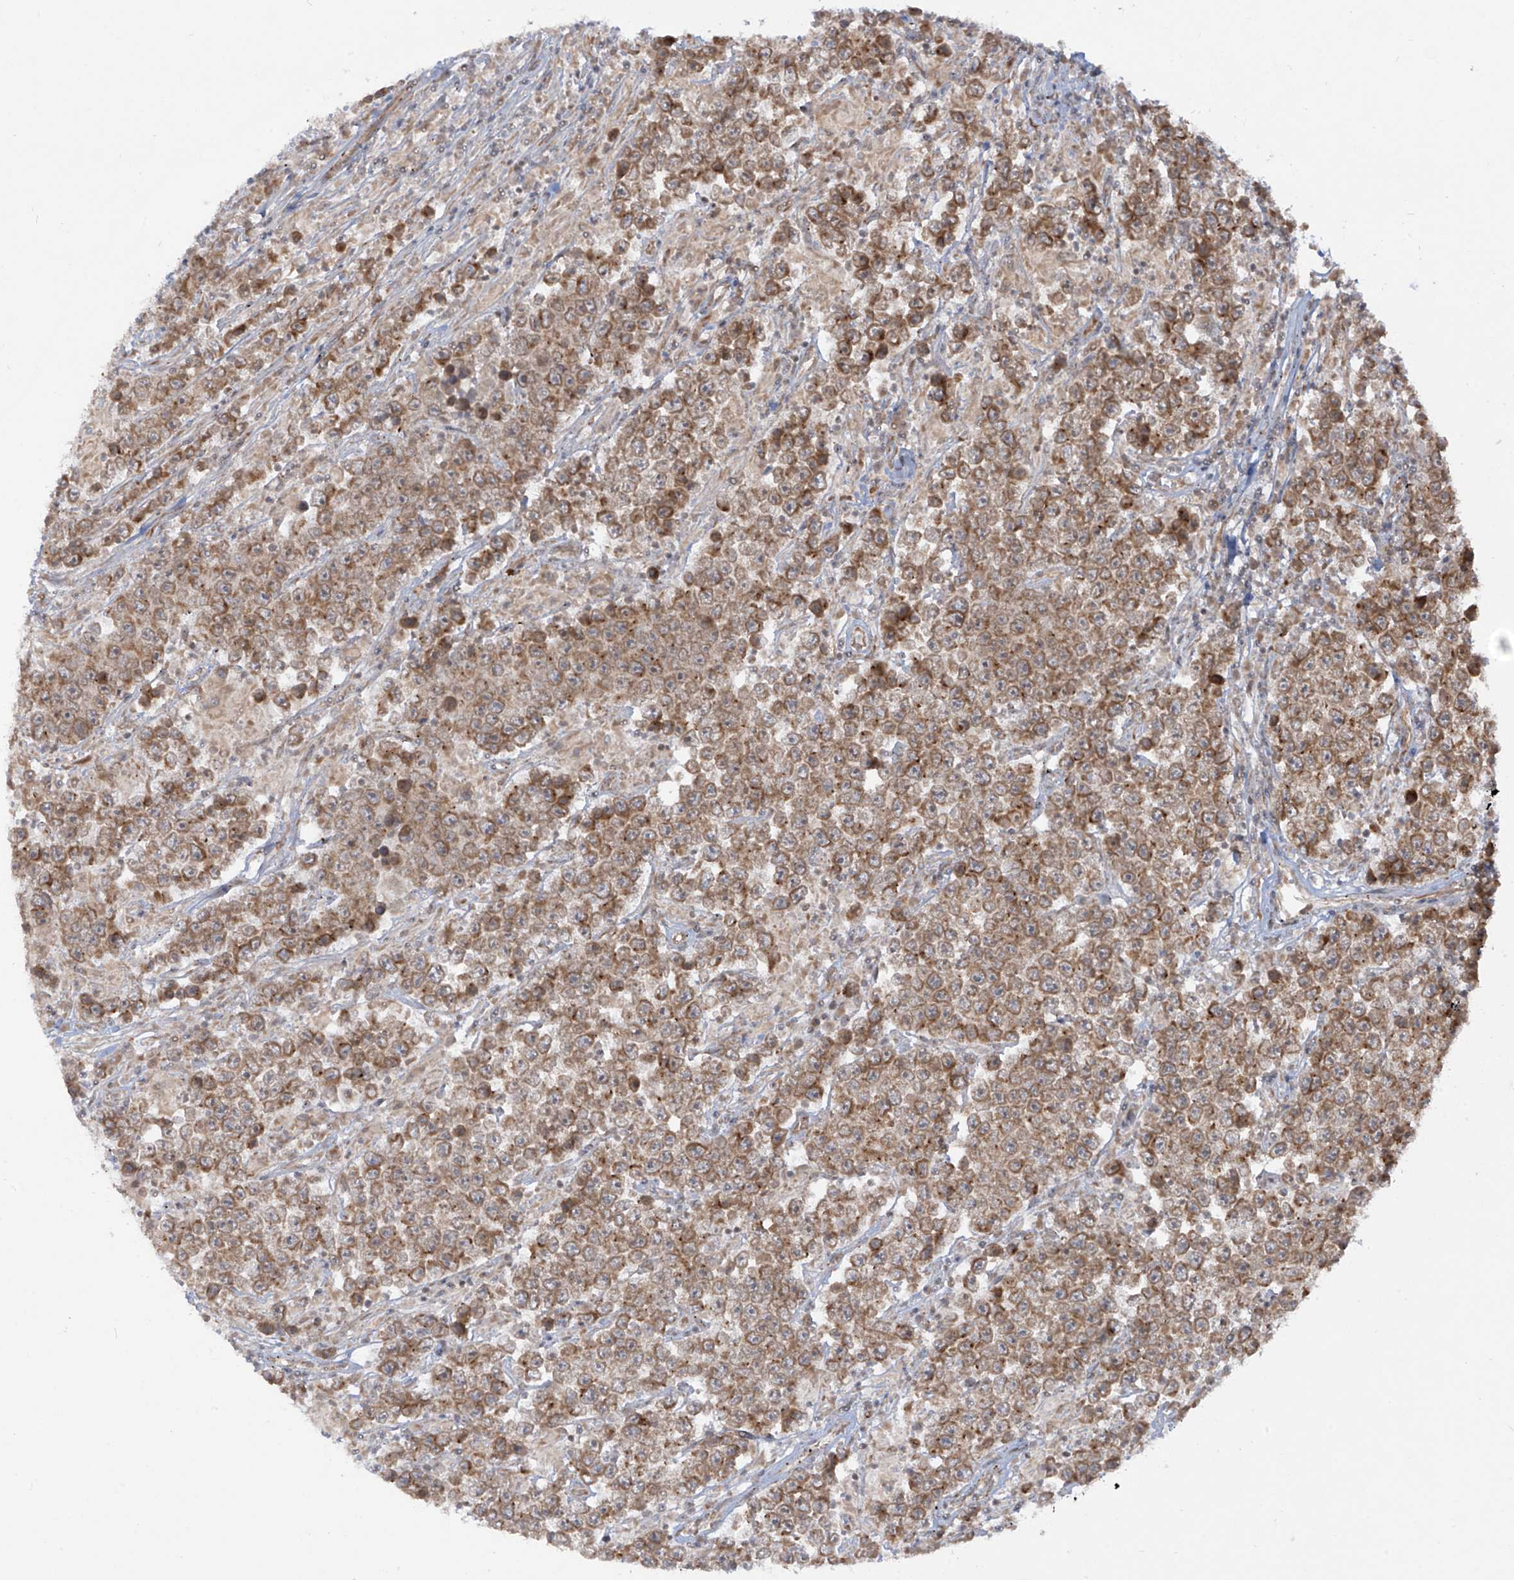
{"staining": {"intensity": "moderate", "quantity": ">75%", "location": "cytoplasmic/membranous"}, "tissue": "testis cancer", "cell_type": "Tumor cells", "image_type": "cancer", "snomed": [{"axis": "morphology", "description": "Normal tissue, NOS"}, {"axis": "morphology", "description": "Urothelial carcinoma, High grade"}, {"axis": "morphology", "description": "Seminoma, NOS"}, {"axis": "morphology", "description": "Carcinoma, Embryonal, NOS"}, {"axis": "topography", "description": "Urinary bladder"}, {"axis": "topography", "description": "Testis"}], "caption": "Protein expression analysis of human testis cancer (embryonal carcinoma) reveals moderate cytoplasmic/membranous staining in about >75% of tumor cells.", "gene": "TRIM67", "patient": {"sex": "male", "age": 41}}